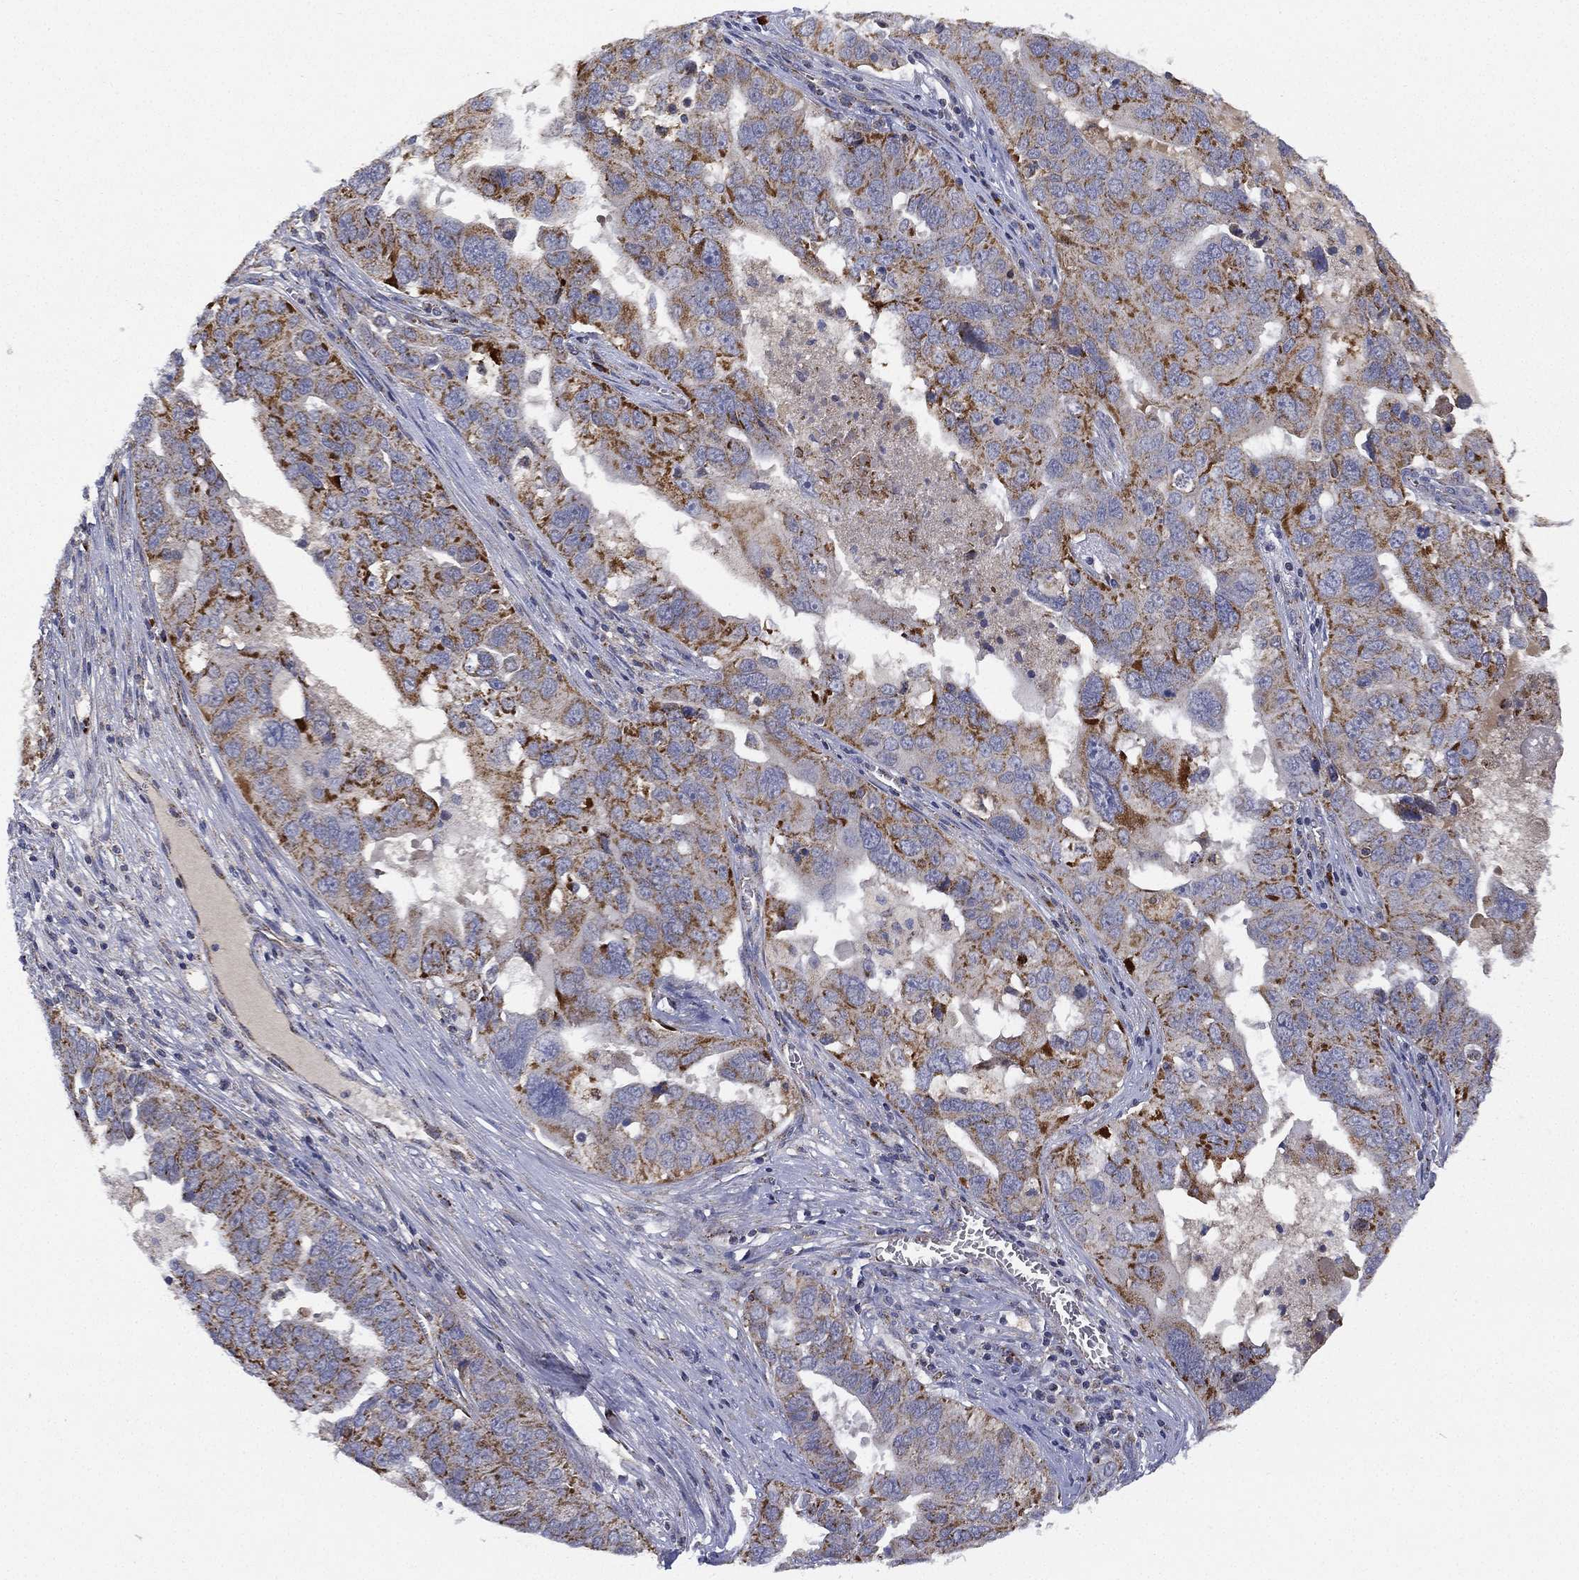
{"staining": {"intensity": "strong", "quantity": "<25%", "location": "cytoplasmic/membranous"}, "tissue": "ovarian cancer", "cell_type": "Tumor cells", "image_type": "cancer", "snomed": [{"axis": "morphology", "description": "Carcinoma, endometroid"}, {"axis": "topography", "description": "Soft tissue"}, {"axis": "topography", "description": "Ovary"}], "caption": "Endometroid carcinoma (ovarian) stained with DAB IHC shows medium levels of strong cytoplasmic/membranous expression in about <25% of tumor cells.", "gene": "PPP2R5A", "patient": {"sex": "female", "age": 52}}